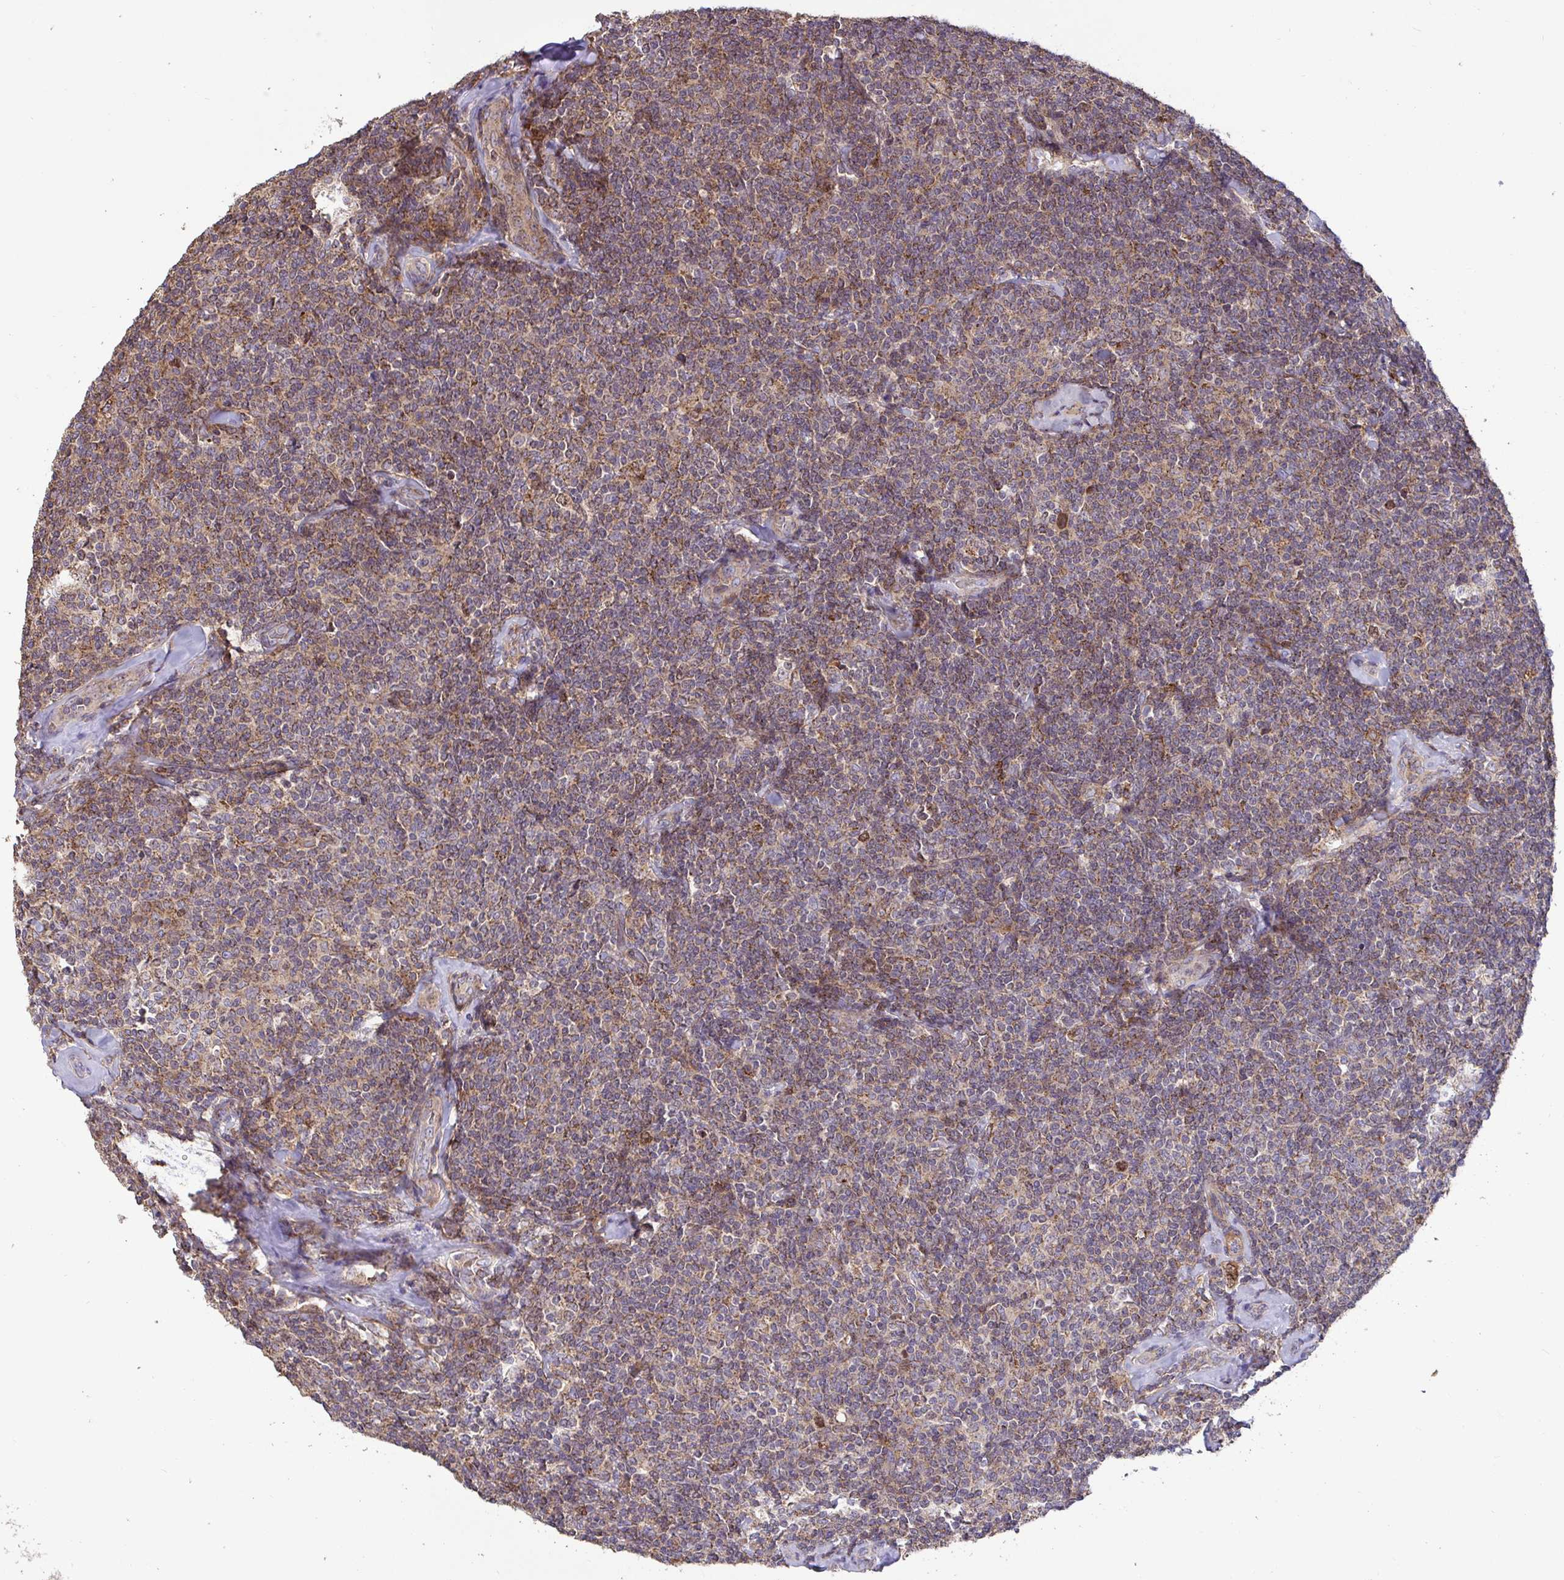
{"staining": {"intensity": "moderate", "quantity": ">75%", "location": "cytoplasmic/membranous"}, "tissue": "lymphoma", "cell_type": "Tumor cells", "image_type": "cancer", "snomed": [{"axis": "morphology", "description": "Malignant lymphoma, non-Hodgkin's type, Low grade"}, {"axis": "topography", "description": "Lymph node"}], "caption": "This micrograph displays IHC staining of low-grade malignant lymphoma, non-Hodgkin's type, with medium moderate cytoplasmic/membranous expression in about >75% of tumor cells.", "gene": "SPRY1", "patient": {"sex": "female", "age": 56}}